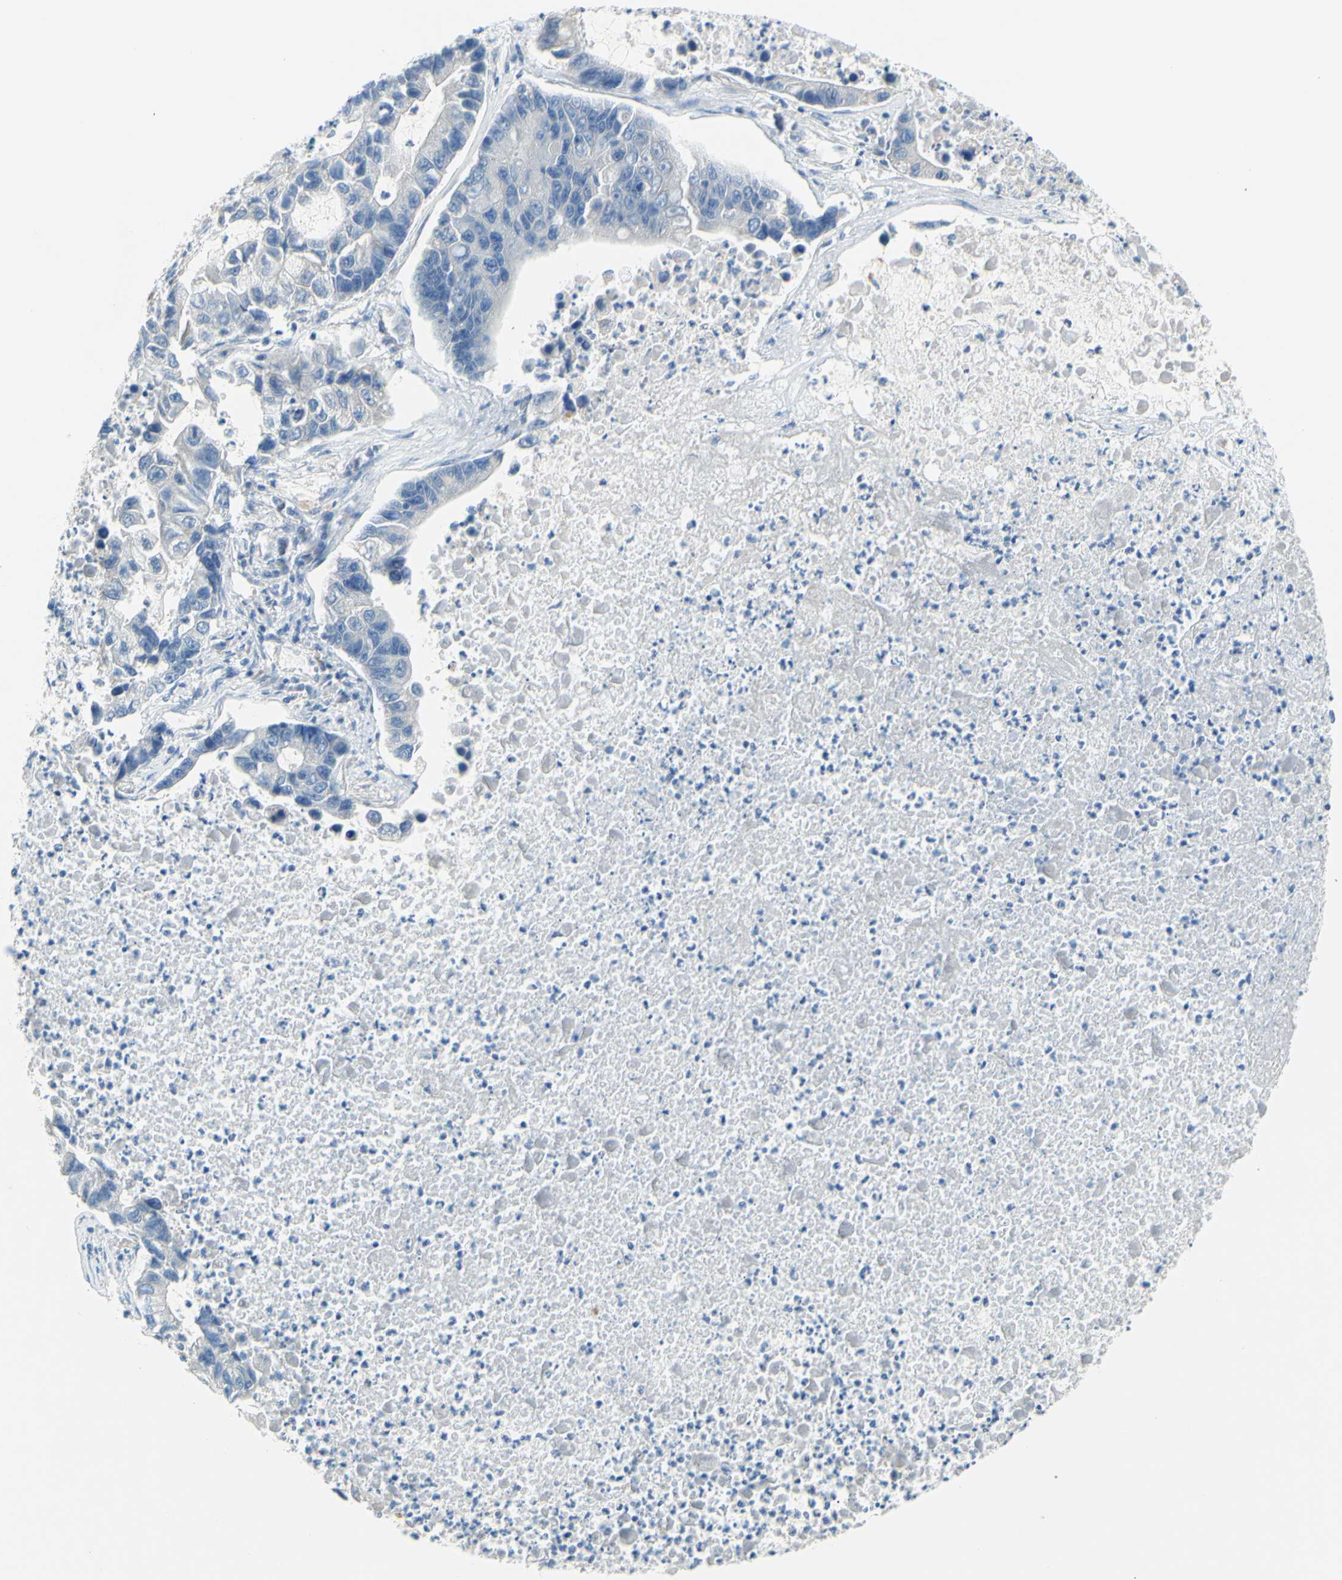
{"staining": {"intensity": "negative", "quantity": "none", "location": "none"}, "tissue": "lung cancer", "cell_type": "Tumor cells", "image_type": "cancer", "snomed": [{"axis": "morphology", "description": "Adenocarcinoma, NOS"}, {"axis": "topography", "description": "Lung"}], "caption": "An immunohistochemistry micrograph of lung cancer (adenocarcinoma) is shown. There is no staining in tumor cells of lung cancer (adenocarcinoma).", "gene": "SLC1A2", "patient": {"sex": "female", "age": 51}}